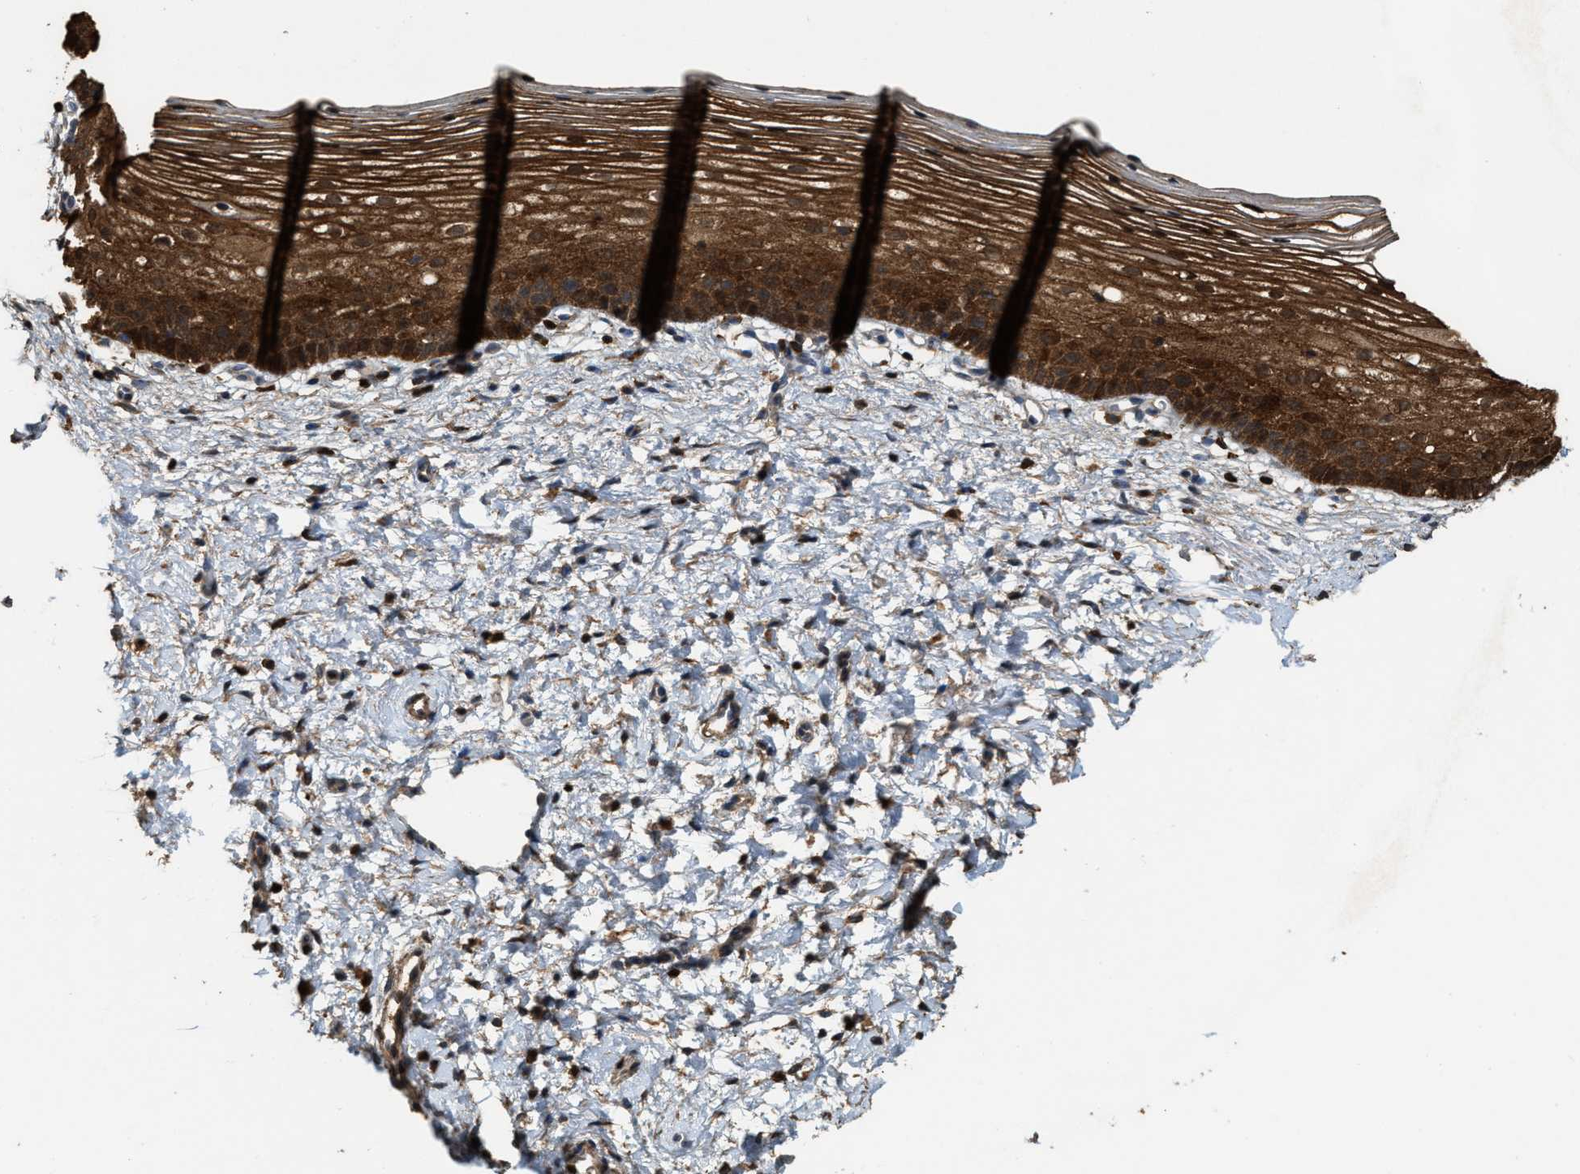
{"staining": {"intensity": "weak", "quantity": "<25%", "location": "cytoplasmic/membranous"}, "tissue": "cervix", "cell_type": "Glandular cells", "image_type": "normal", "snomed": [{"axis": "morphology", "description": "Normal tissue, NOS"}, {"axis": "topography", "description": "Cervix"}], "caption": "Immunohistochemistry photomicrograph of normal cervix: human cervix stained with DAB (3,3'-diaminobenzidine) shows no significant protein expression in glandular cells.", "gene": "SERPINB5", "patient": {"sex": "female", "age": 72}}